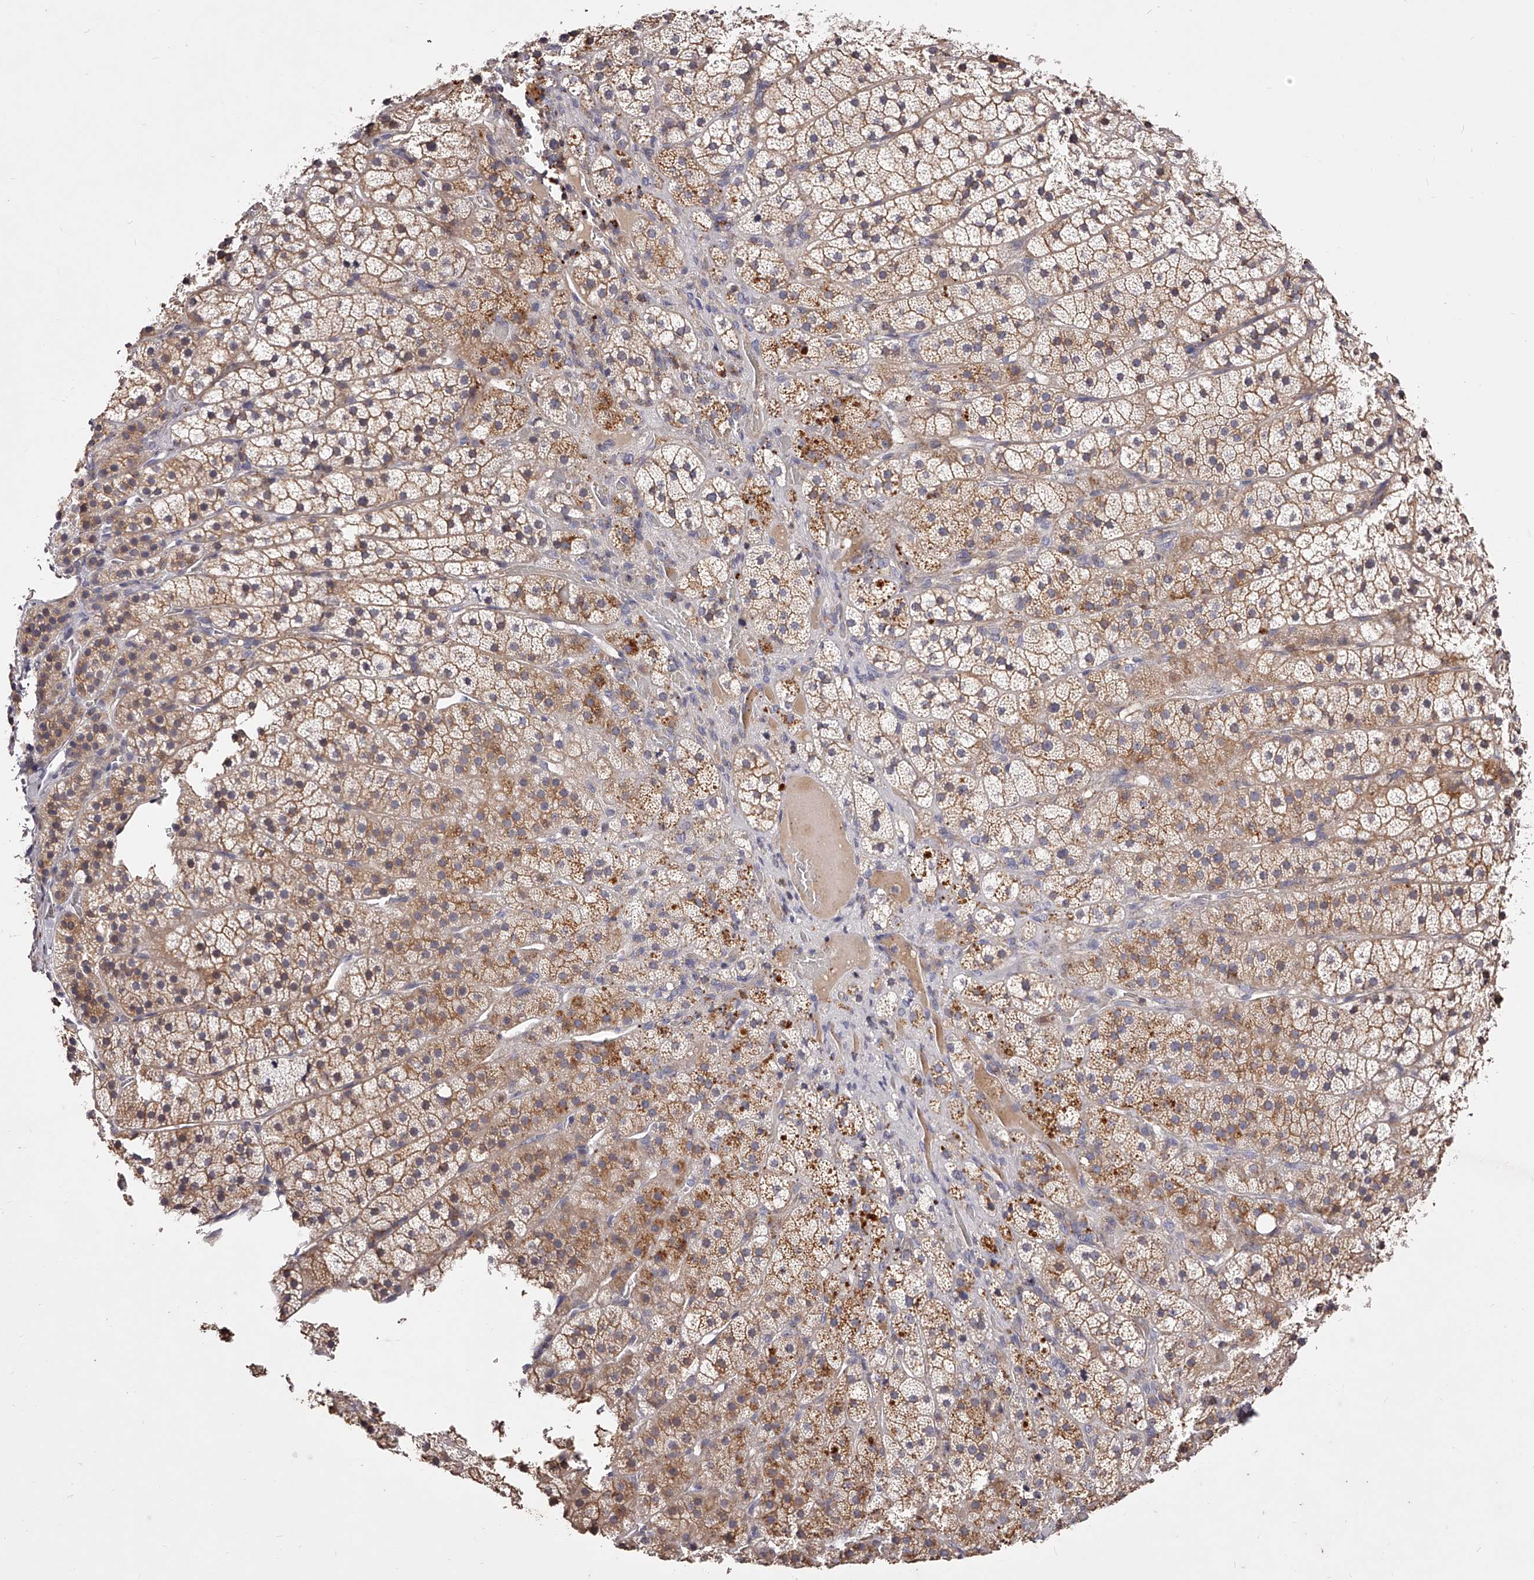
{"staining": {"intensity": "weak", "quantity": ">75%", "location": "cytoplasmic/membranous"}, "tissue": "adrenal gland", "cell_type": "Glandular cells", "image_type": "normal", "snomed": [{"axis": "morphology", "description": "Normal tissue, NOS"}, {"axis": "topography", "description": "Adrenal gland"}], "caption": "Adrenal gland stained with DAB (3,3'-diaminobenzidine) IHC exhibits low levels of weak cytoplasmic/membranous expression in about >75% of glandular cells.", "gene": "PHACTR1", "patient": {"sex": "female", "age": 44}}